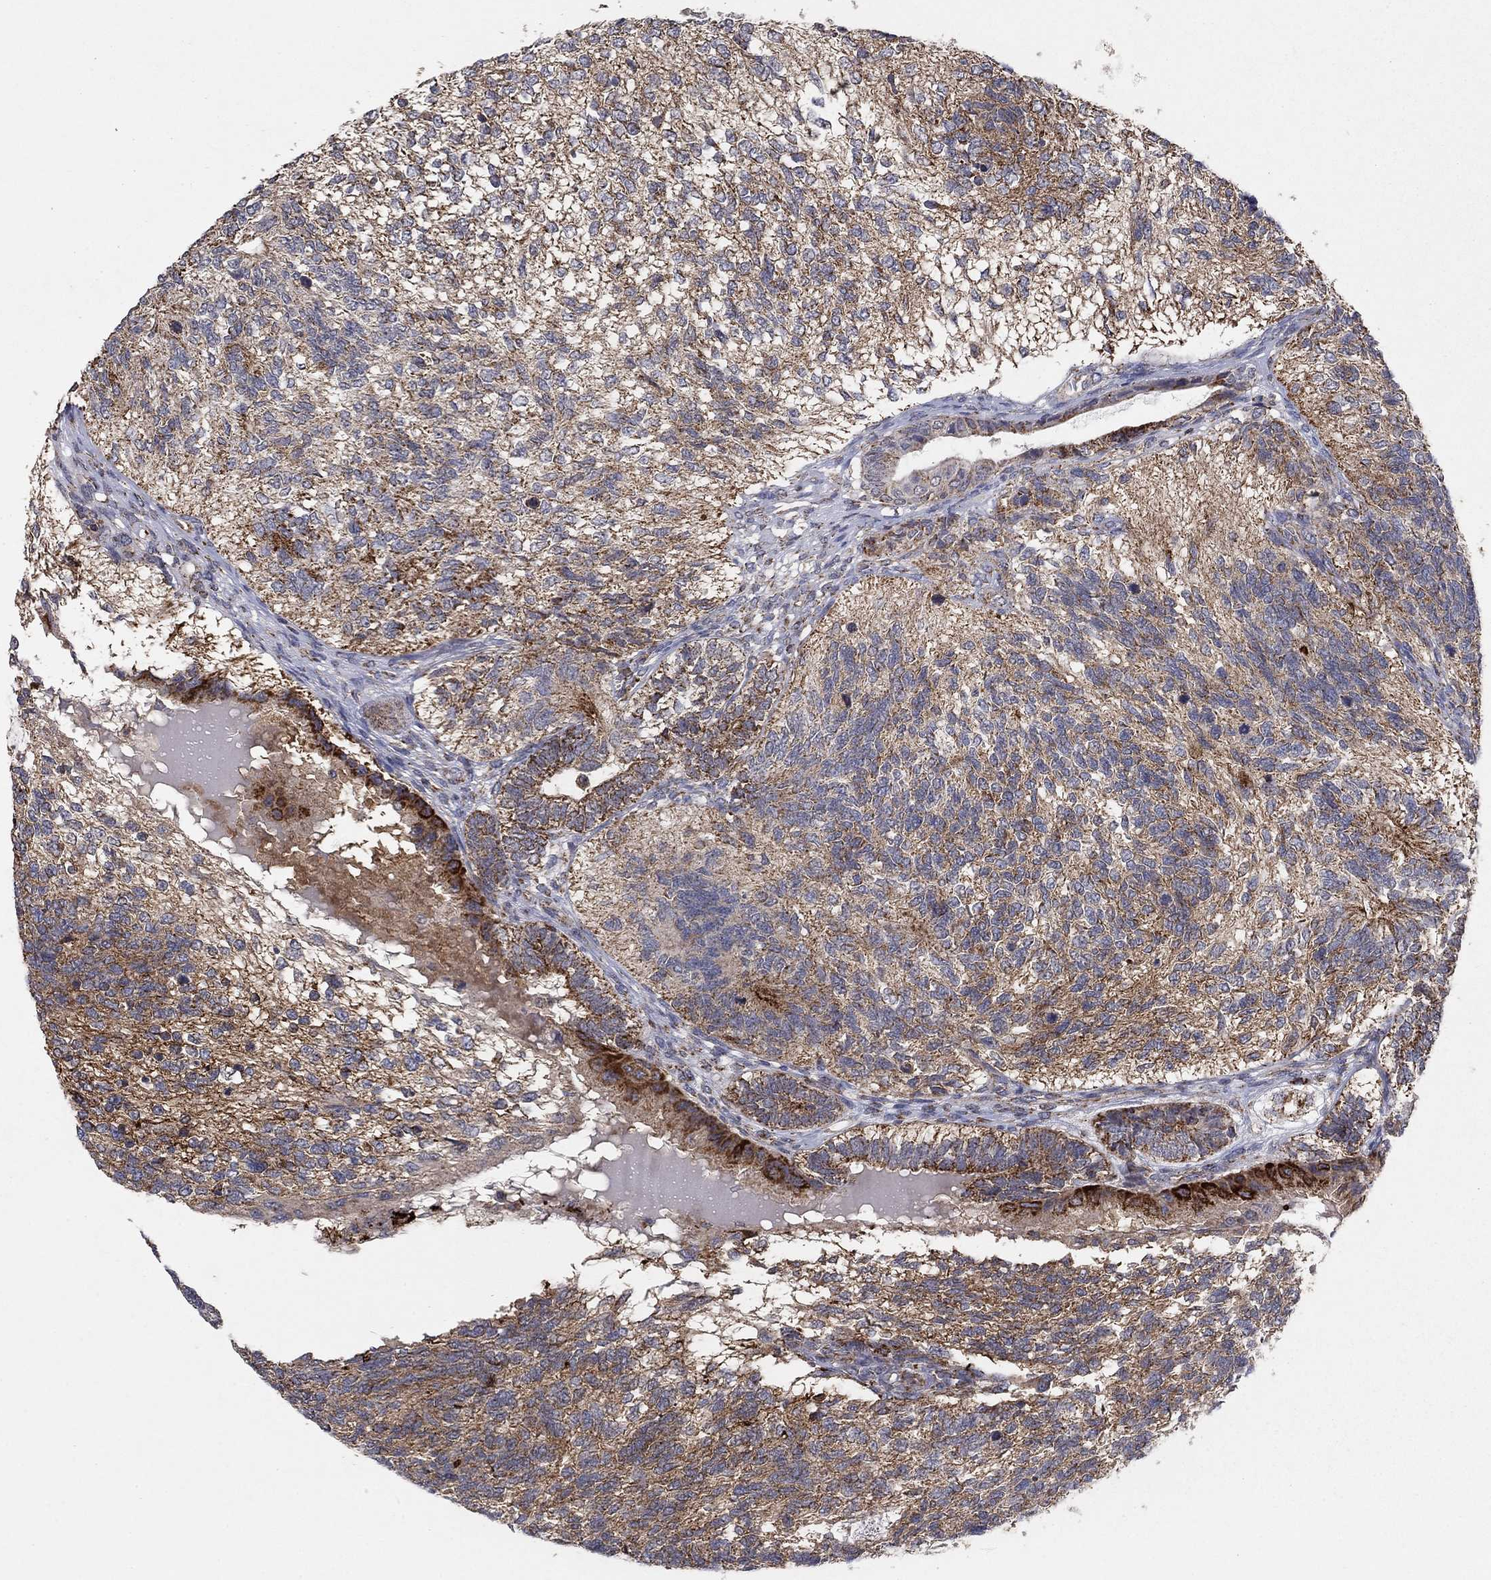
{"staining": {"intensity": "moderate", "quantity": "25%-75%", "location": "cytoplasmic/membranous"}, "tissue": "testis cancer", "cell_type": "Tumor cells", "image_type": "cancer", "snomed": [{"axis": "morphology", "description": "Seminoma, NOS"}, {"axis": "morphology", "description": "Carcinoma, Embryonal, NOS"}, {"axis": "topography", "description": "Testis"}], "caption": "This micrograph displays testis cancer (embryonal carcinoma) stained with immunohistochemistry (IHC) to label a protein in brown. The cytoplasmic/membranous of tumor cells show moderate positivity for the protein. Nuclei are counter-stained blue.", "gene": "GPSM1", "patient": {"sex": "male", "age": 41}}